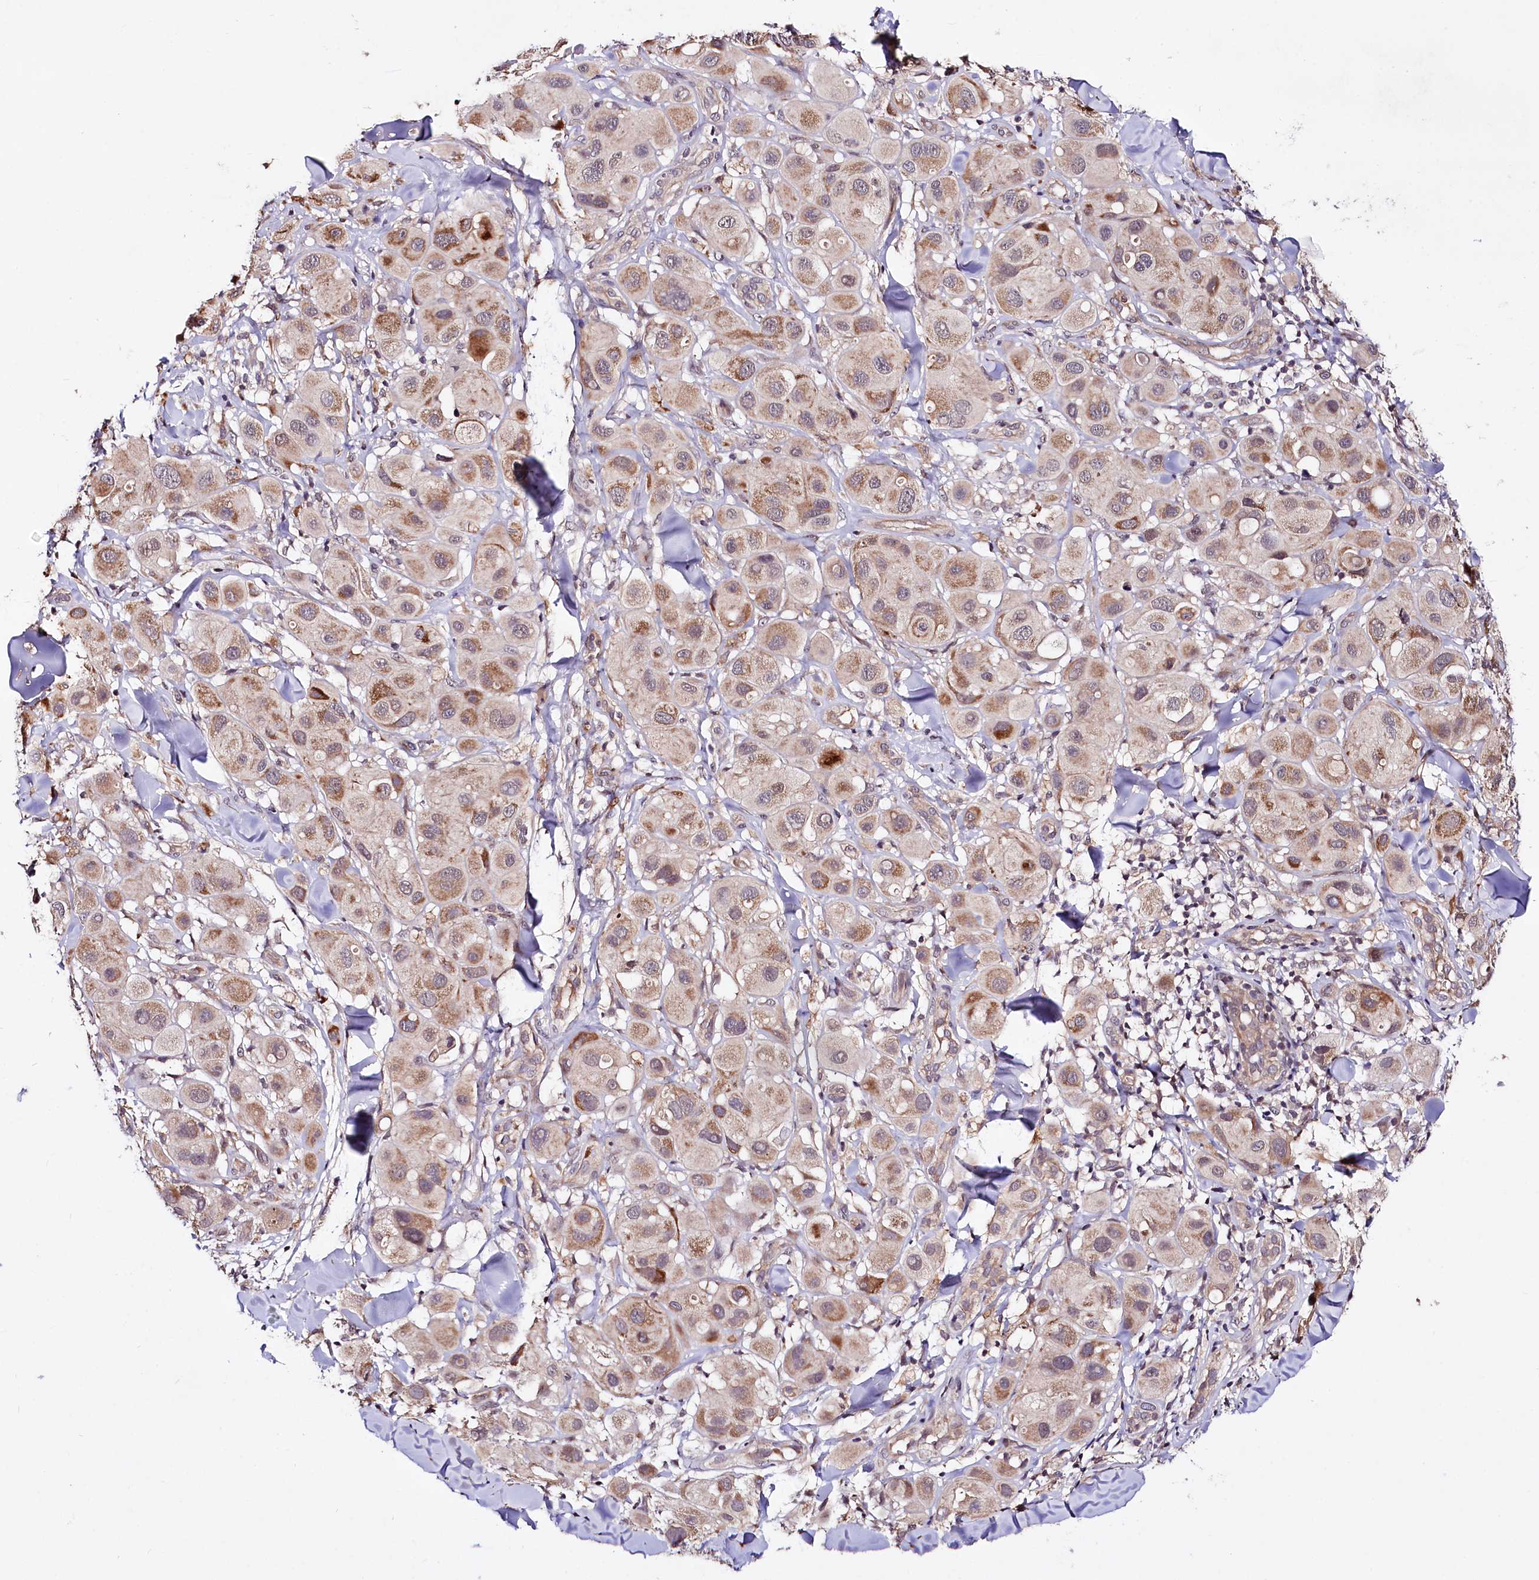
{"staining": {"intensity": "moderate", "quantity": ">75%", "location": "cytoplasmic/membranous"}, "tissue": "melanoma", "cell_type": "Tumor cells", "image_type": "cancer", "snomed": [{"axis": "morphology", "description": "Malignant melanoma, Metastatic site"}, {"axis": "topography", "description": "Skin"}], "caption": "This is an image of immunohistochemistry staining of malignant melanoma (metastatic site), which shows moderate positivity in the cytoplasmic/membranous of tumor cells.", "gene": "TAFAZZIN", "patient": {"sex": "male", "age": 41}}